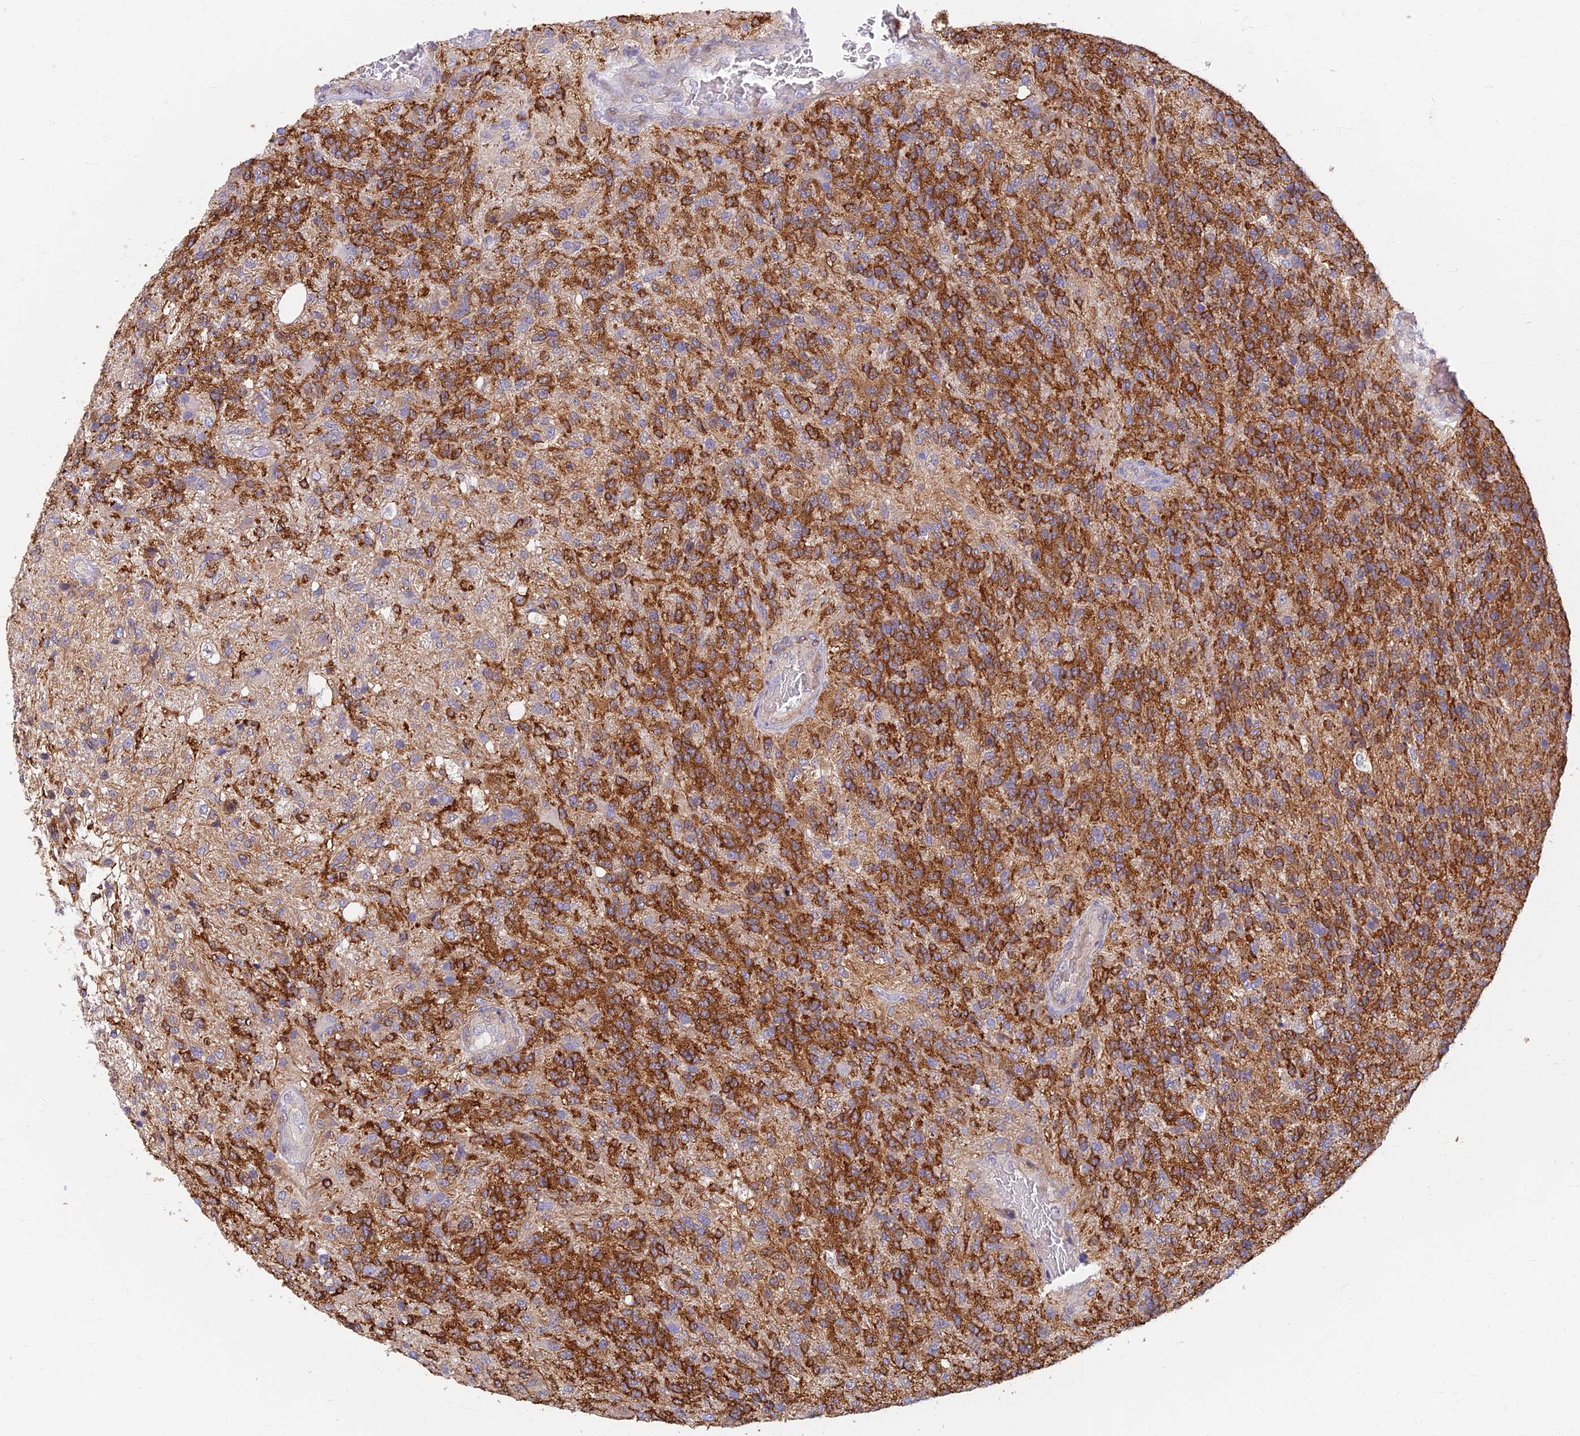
{"staining": {"intensity": "moderate", "quantity": "25%-75%", "location": "cytoplasmic/membranous"}, "tissue": "glioma", "cell_type": "Tumor cells", "image_type": "cancer", "snomed": [{"axis": "morphology", "description": "Glioma, malignant, High grade"}, {"axis": "topography", "description": "Brain"}], "caption": "An immunohistochemistry histopathology image of neoplastic tissue is shown. Protein staining in brown labels moderate cytoplasmic/membranous positivity in glioma within tumor cells. Using DAB (3,3'-diaminobenzidine) (brown) and hematoxylin (blue) stains, captured at high magnification using brightfield microscopy.", "gene": "RHBDL2", "patient": {"sex": "male", "age": 56}}